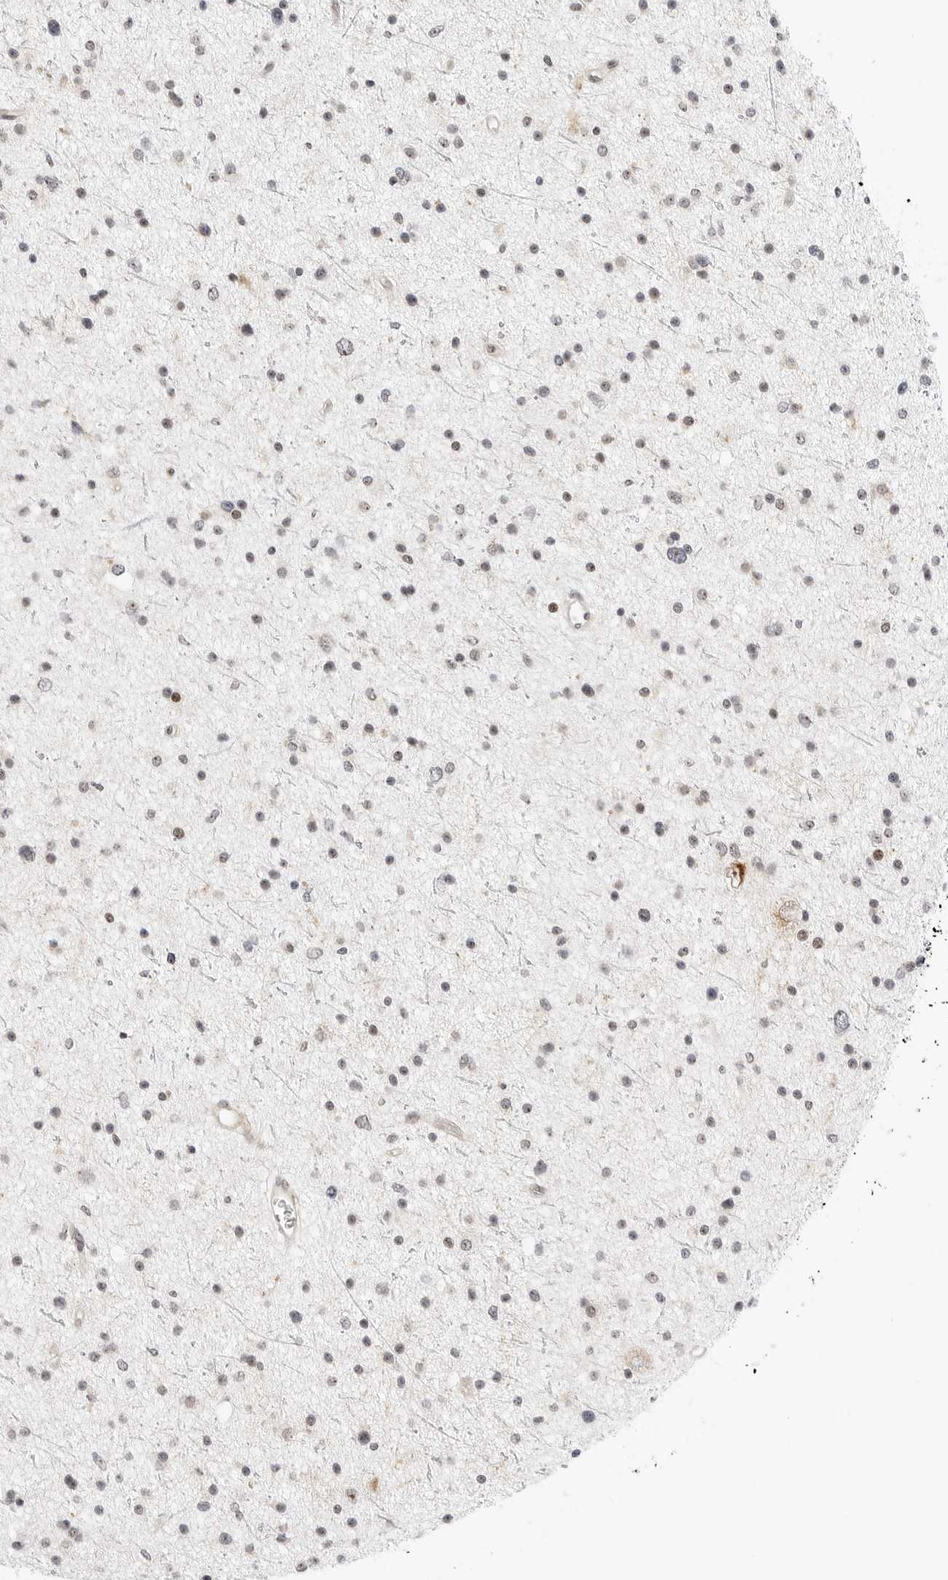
{"staining": {"intensity": "negative", "quantity": "none", "location": "none"}, "tissue": "glioma", "cell_type": "Tumor cells", "image_type": "cancer", "snomed": [{"axis": "morphology", "description": "Glioma, malignant, Low grade"}, {"axis": "topography", "description": "Brain"}], "caption": "This histopathology image is of glioma stained with immunohistochemistry to label a protein in brown with the nuclei are counter-stained blue. There is no staining in tumor cells.", "gene": "RIMKLA", "patient": {"sex": "female", "age": 37}}